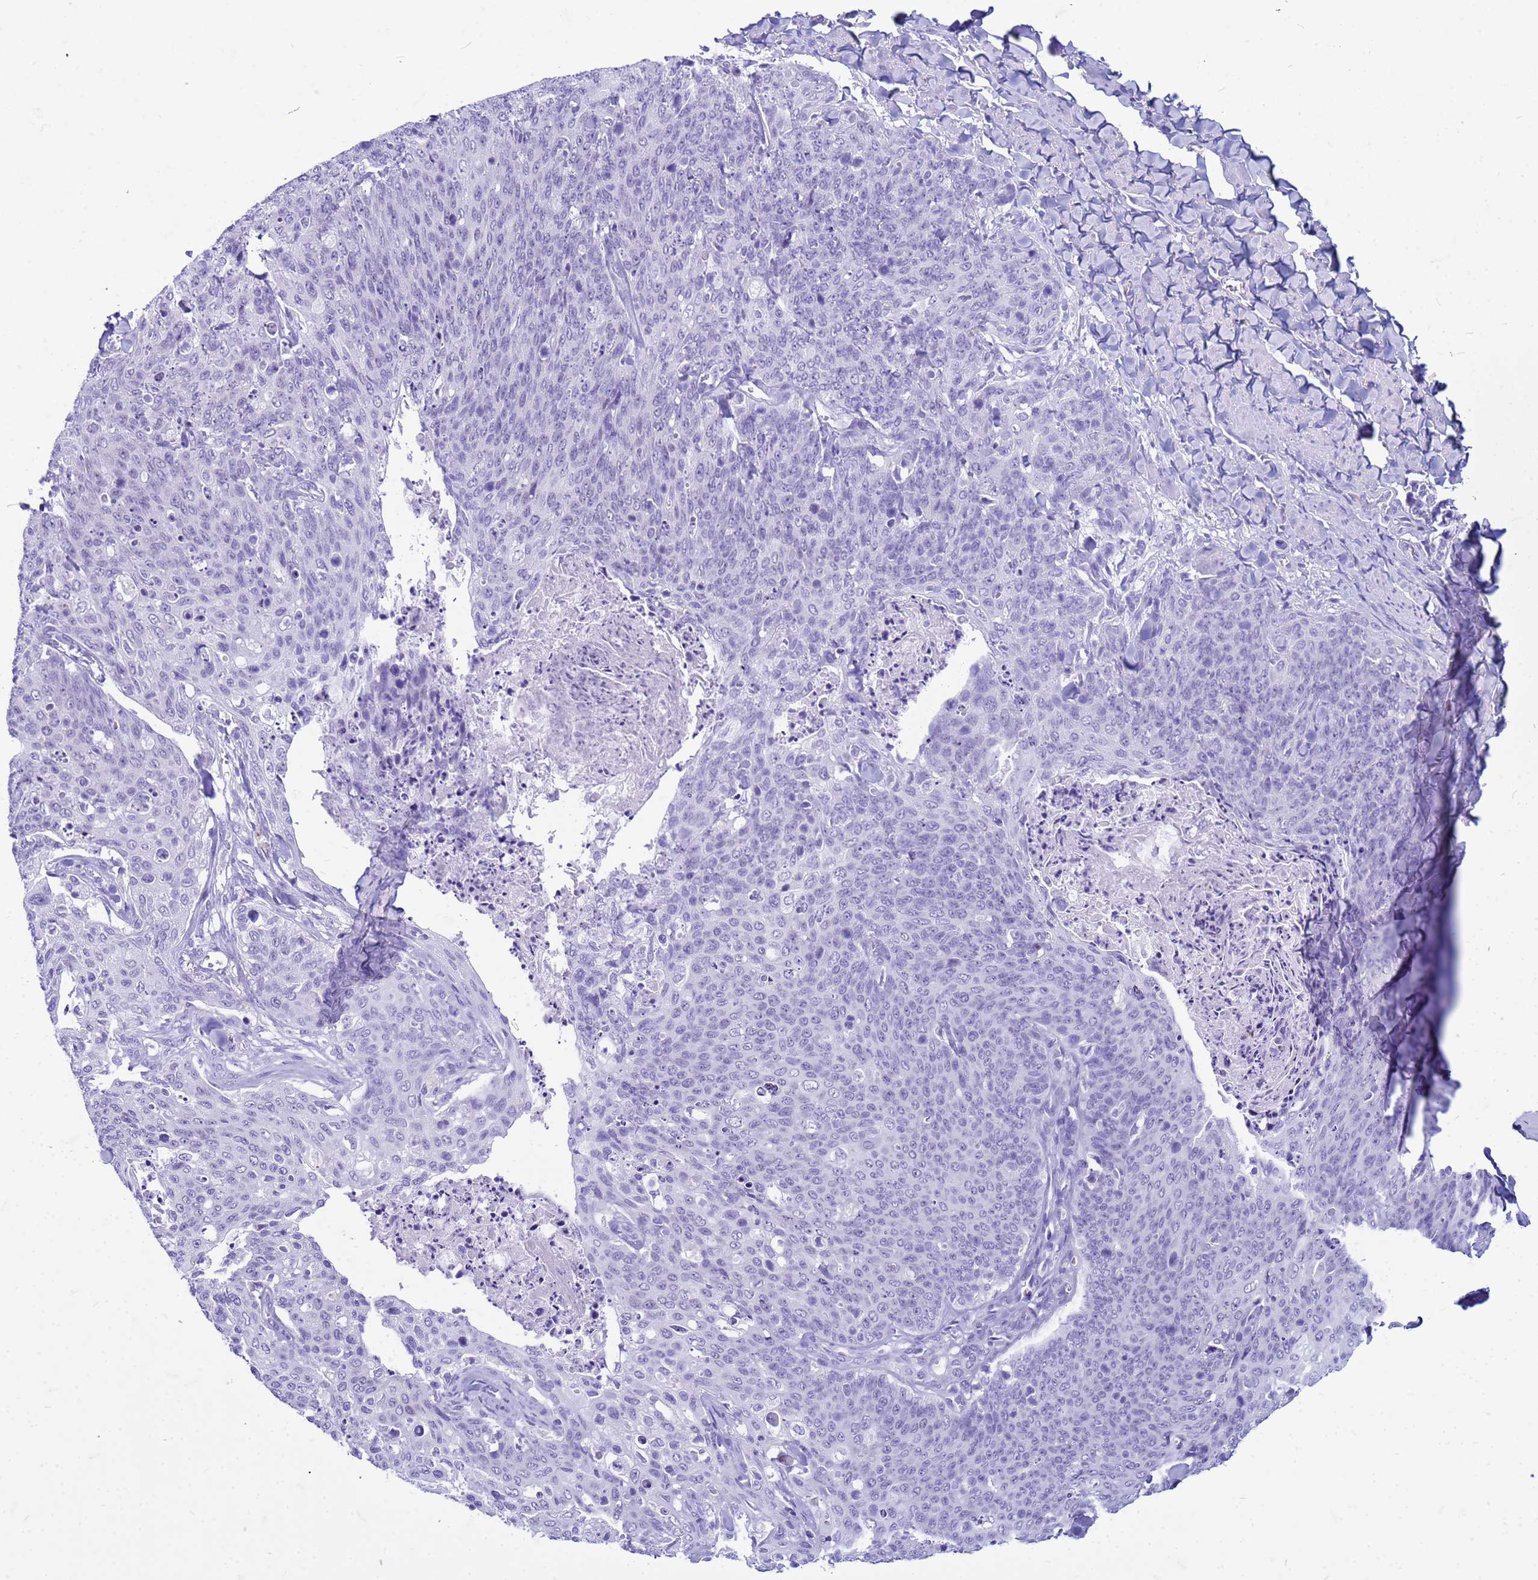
{"staining": {"intensity": "negative", "quantity": "none", "location": "none"}, "tissue": "skin cancer", "cell_type": "Tumor cells", "image_type": "cancer", "snomed": [{"axis": "morphology", "description": "Squamous cell carcinoma, NOS"}, {"axis": "topography", "description": "Skin"}, {"axis": "topography", "description": "Vulva"}], "caption": "Human squamous cell carcinoma (skin) stained for a protein using IHC displays no expression in tumor cells.", "gene": "CFAP100", "patient": {"sex": "female", "age": 85}}